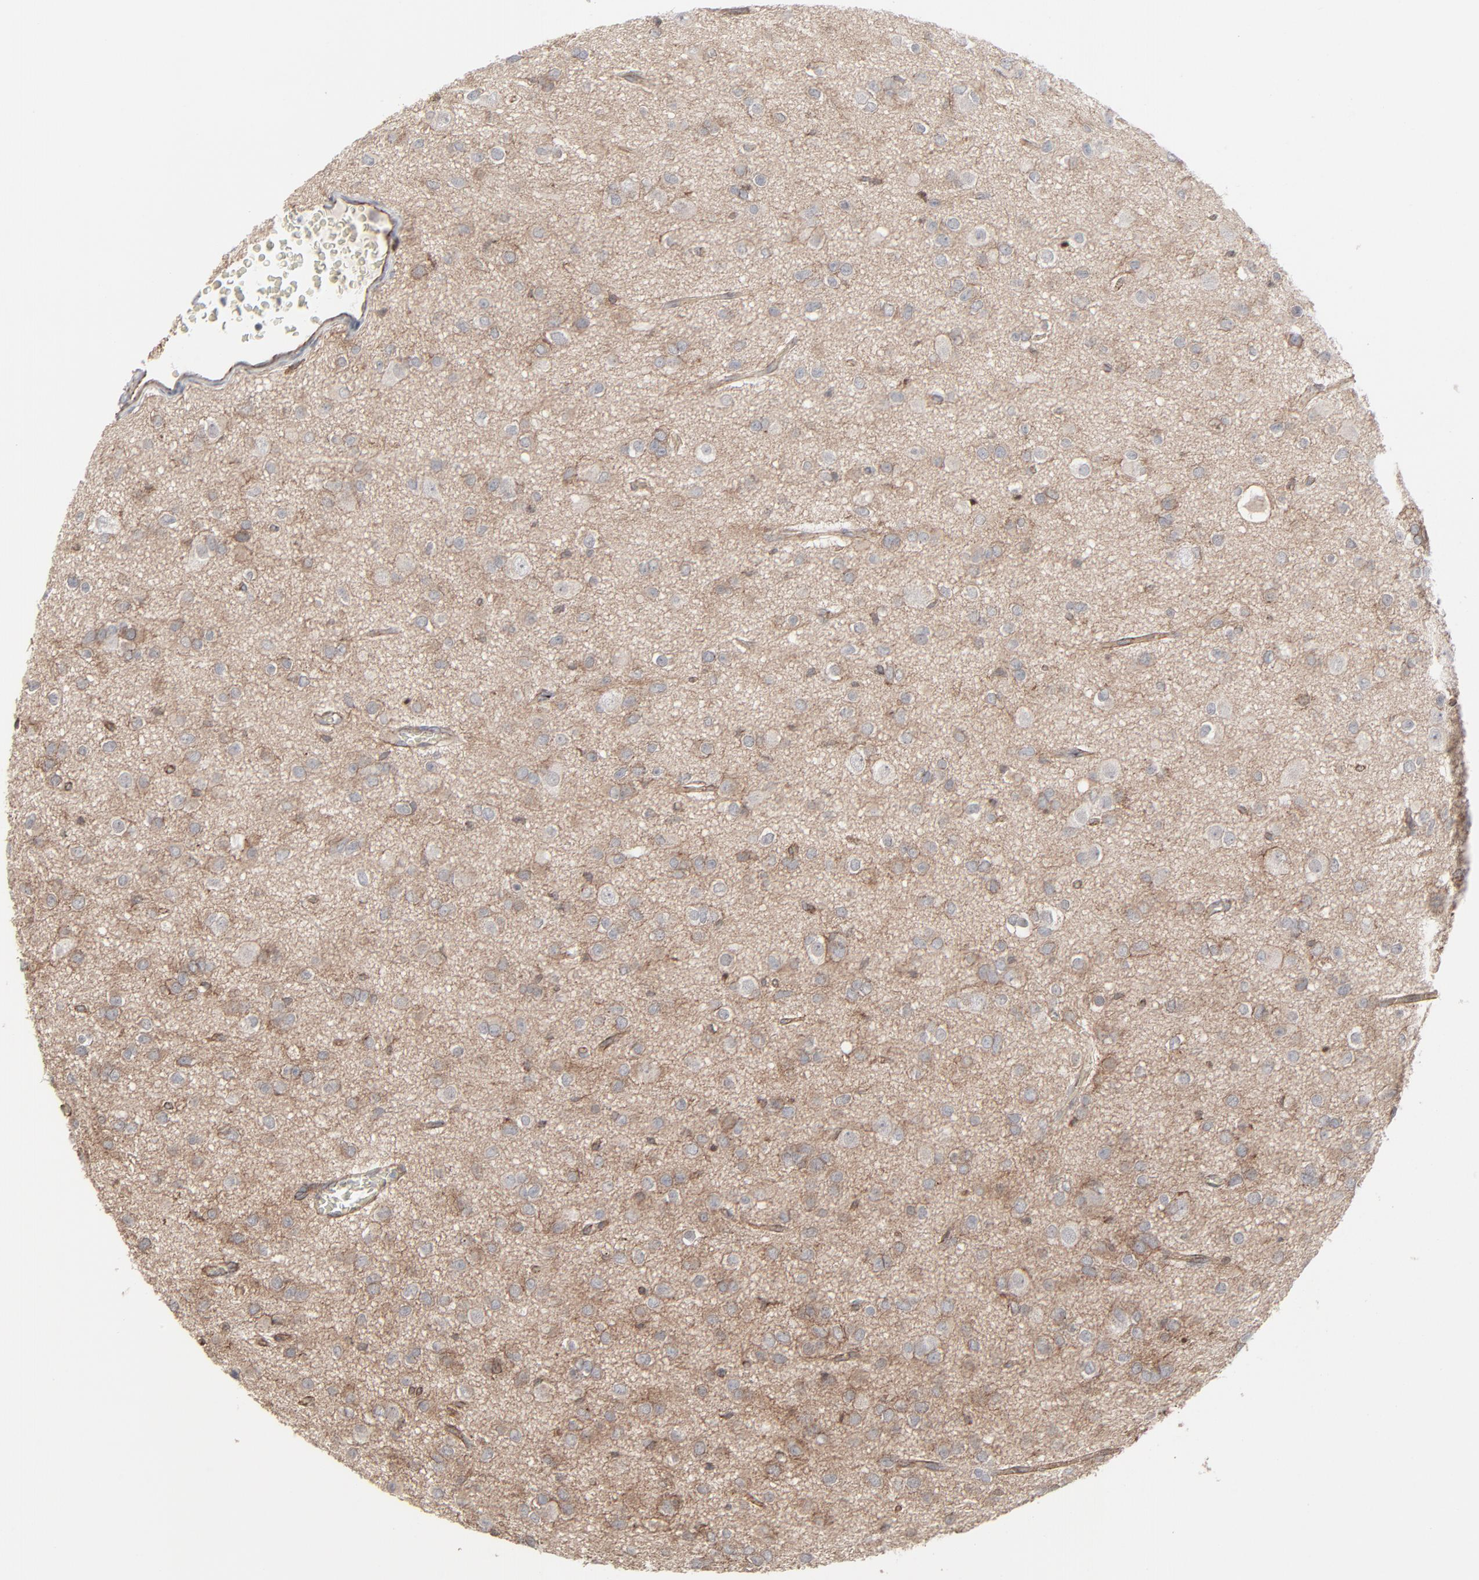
{"staining": {"intensity": "moderate", "quantity": "25%-75%", "location": "cytoplasmic/membranous"}, "tissue": "glioma", "cell_type": "Tumor cells", "image_type": "cancer", "snomed": [{"axis": "morphology", "description": "Glioma, malignant, Low grade"}, {"axis": "topography", "description": "Brain"}], "caption": "Moderate cytoplasmic/membranous staining is seen in about 25%-75% of tumor cells in malignant glioma (low-grade).", "gene": "CTNND1", "patient": {"sex": "male", "age": 42}}